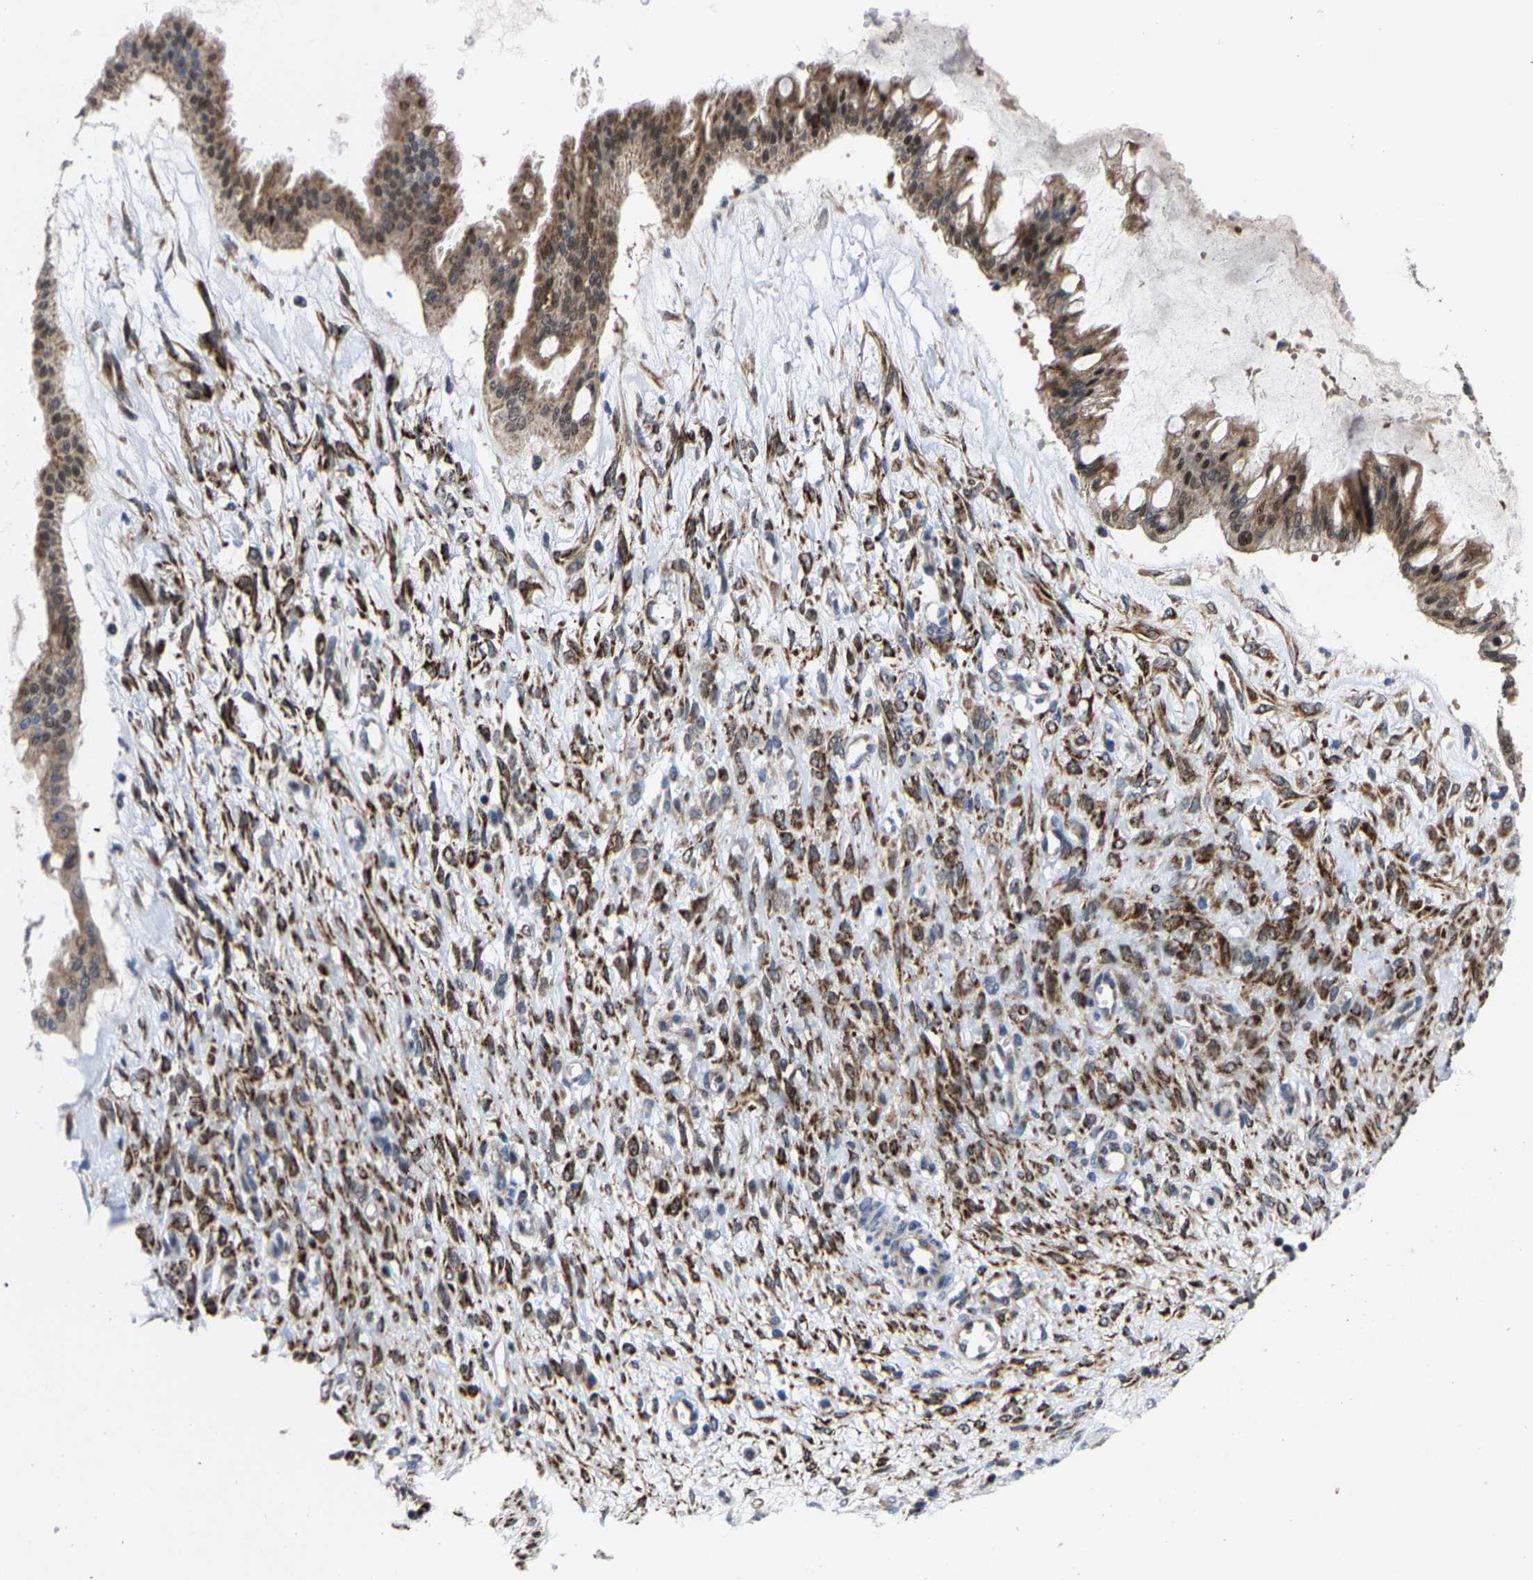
{"staining": {"intensity": "moderate", "quantity": ">75%", "location": "cytoplasmic/membranous"}, "tissue": "ovarian cancer", "cell_type": "Tumor cells", "image_type": "cancer", "snomed": [{"axis": "morphology", "description": "Cystadenocarcinoma, mucinous, NOS"}, {"axis": "topography", "description": "Ovary"}], "caption": "Immunohistochemical staining of mucinous cystadenocarcinoma (ovarian) exhibits medium levels of moderate cytoplasmic/membranous expression in approximately >75% of tumor cells.", "gene": "TDRKH", "patient": {"sex": "female", "age": 73}}